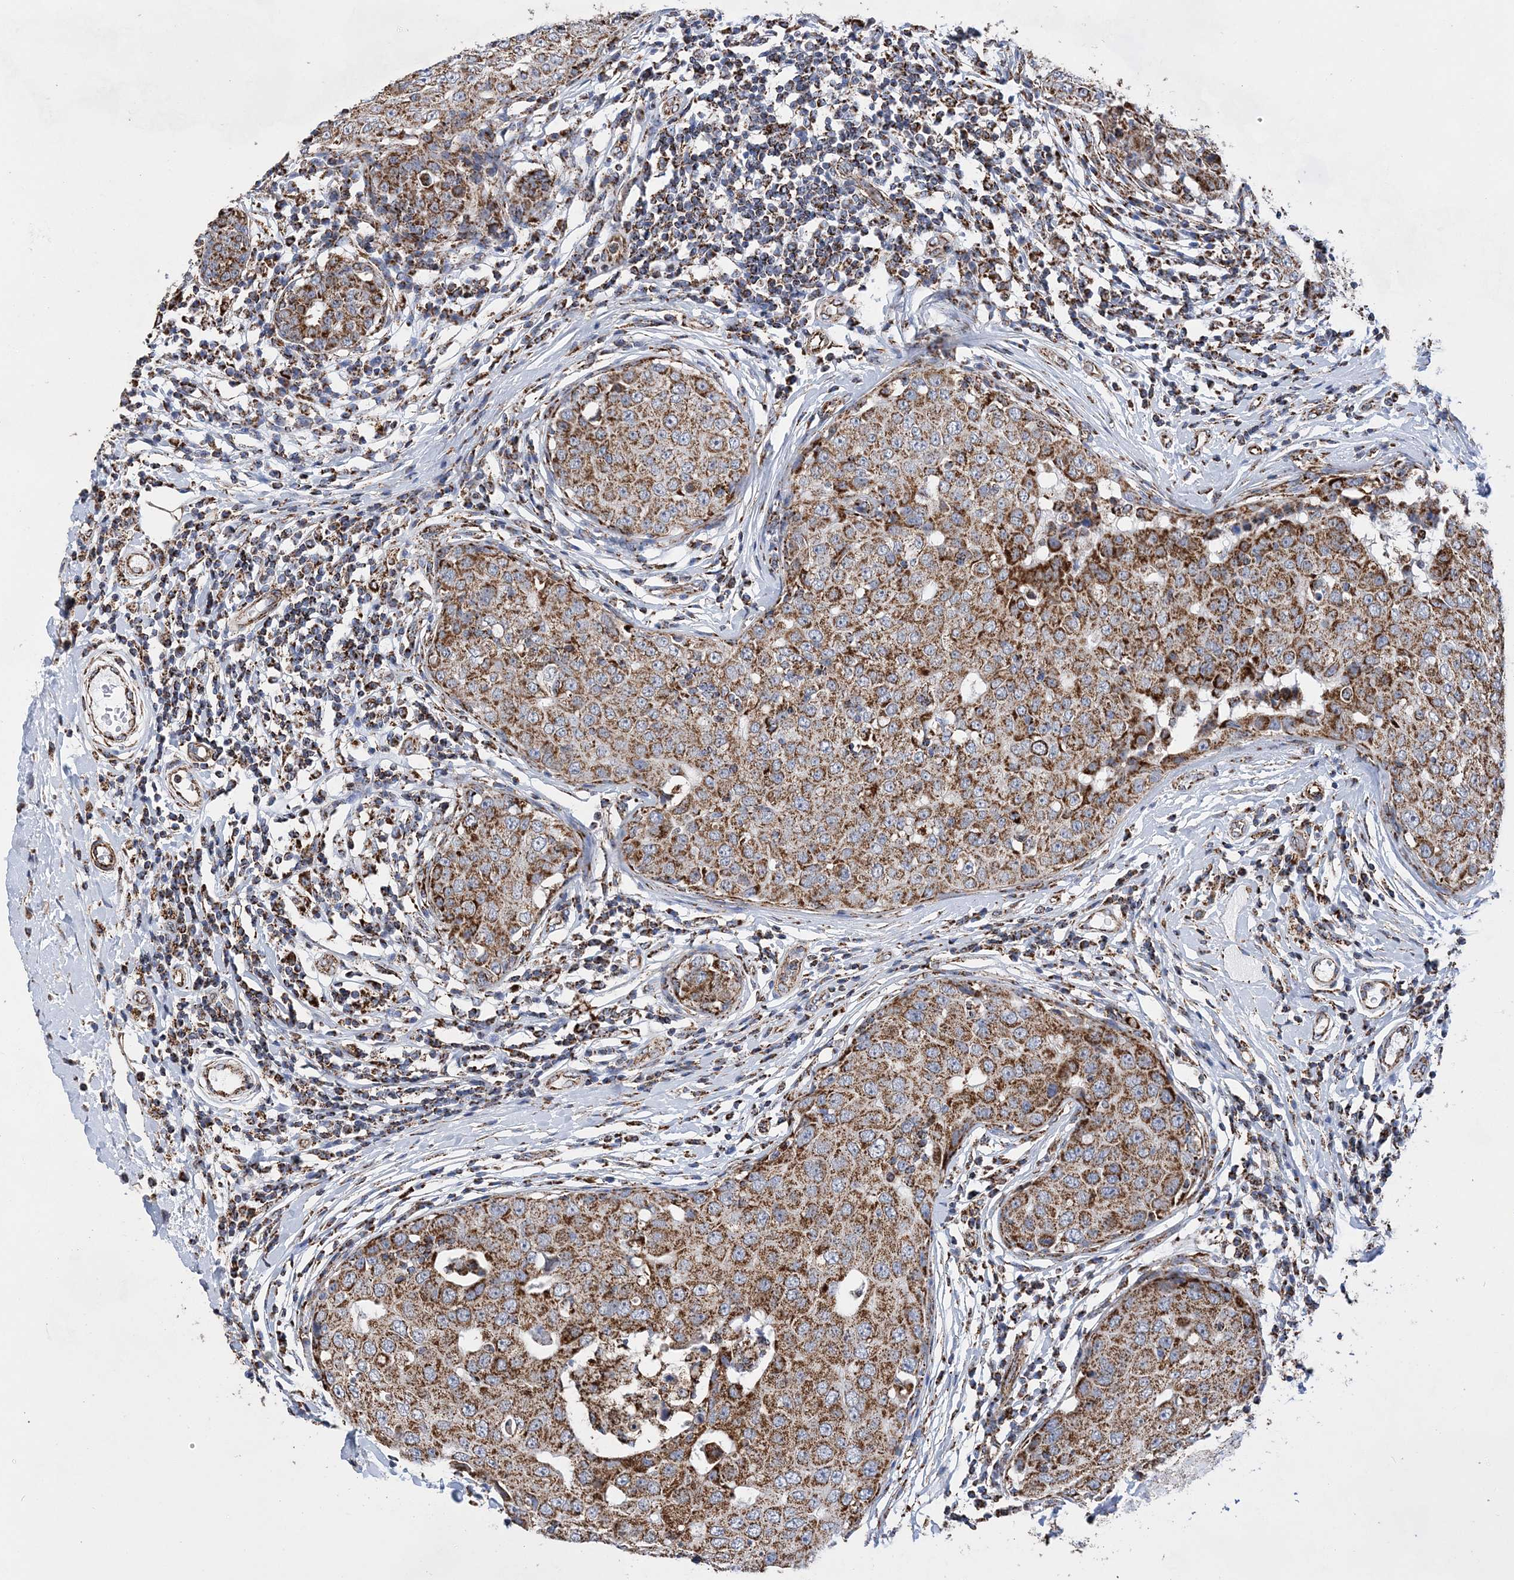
{"staining": {"intensity": "strong", "quantity": ">75%", "location": "cytoplasmic/membranous"}, "tissue": "breast cancer", "cell_type": "Tumor cells", "image_type": "cancer", "snomed": [{"axis": "morphology", "description": "Duct carcinoma"}, {"axis": "topography", "description": "Breast"}], "caption": "High-power microscopy captured an IHC photomicrograph of breast cancer, revealing strong cytoplasmic/membranous positivity in approximately >75% of tumor cells. (DAB (3,3'-diaminobenzidine) IHC, brown staining for protein, blue staining for nuclei).", "gene": "ACOT9", "patient": {"sex": "female", "age": 27}}